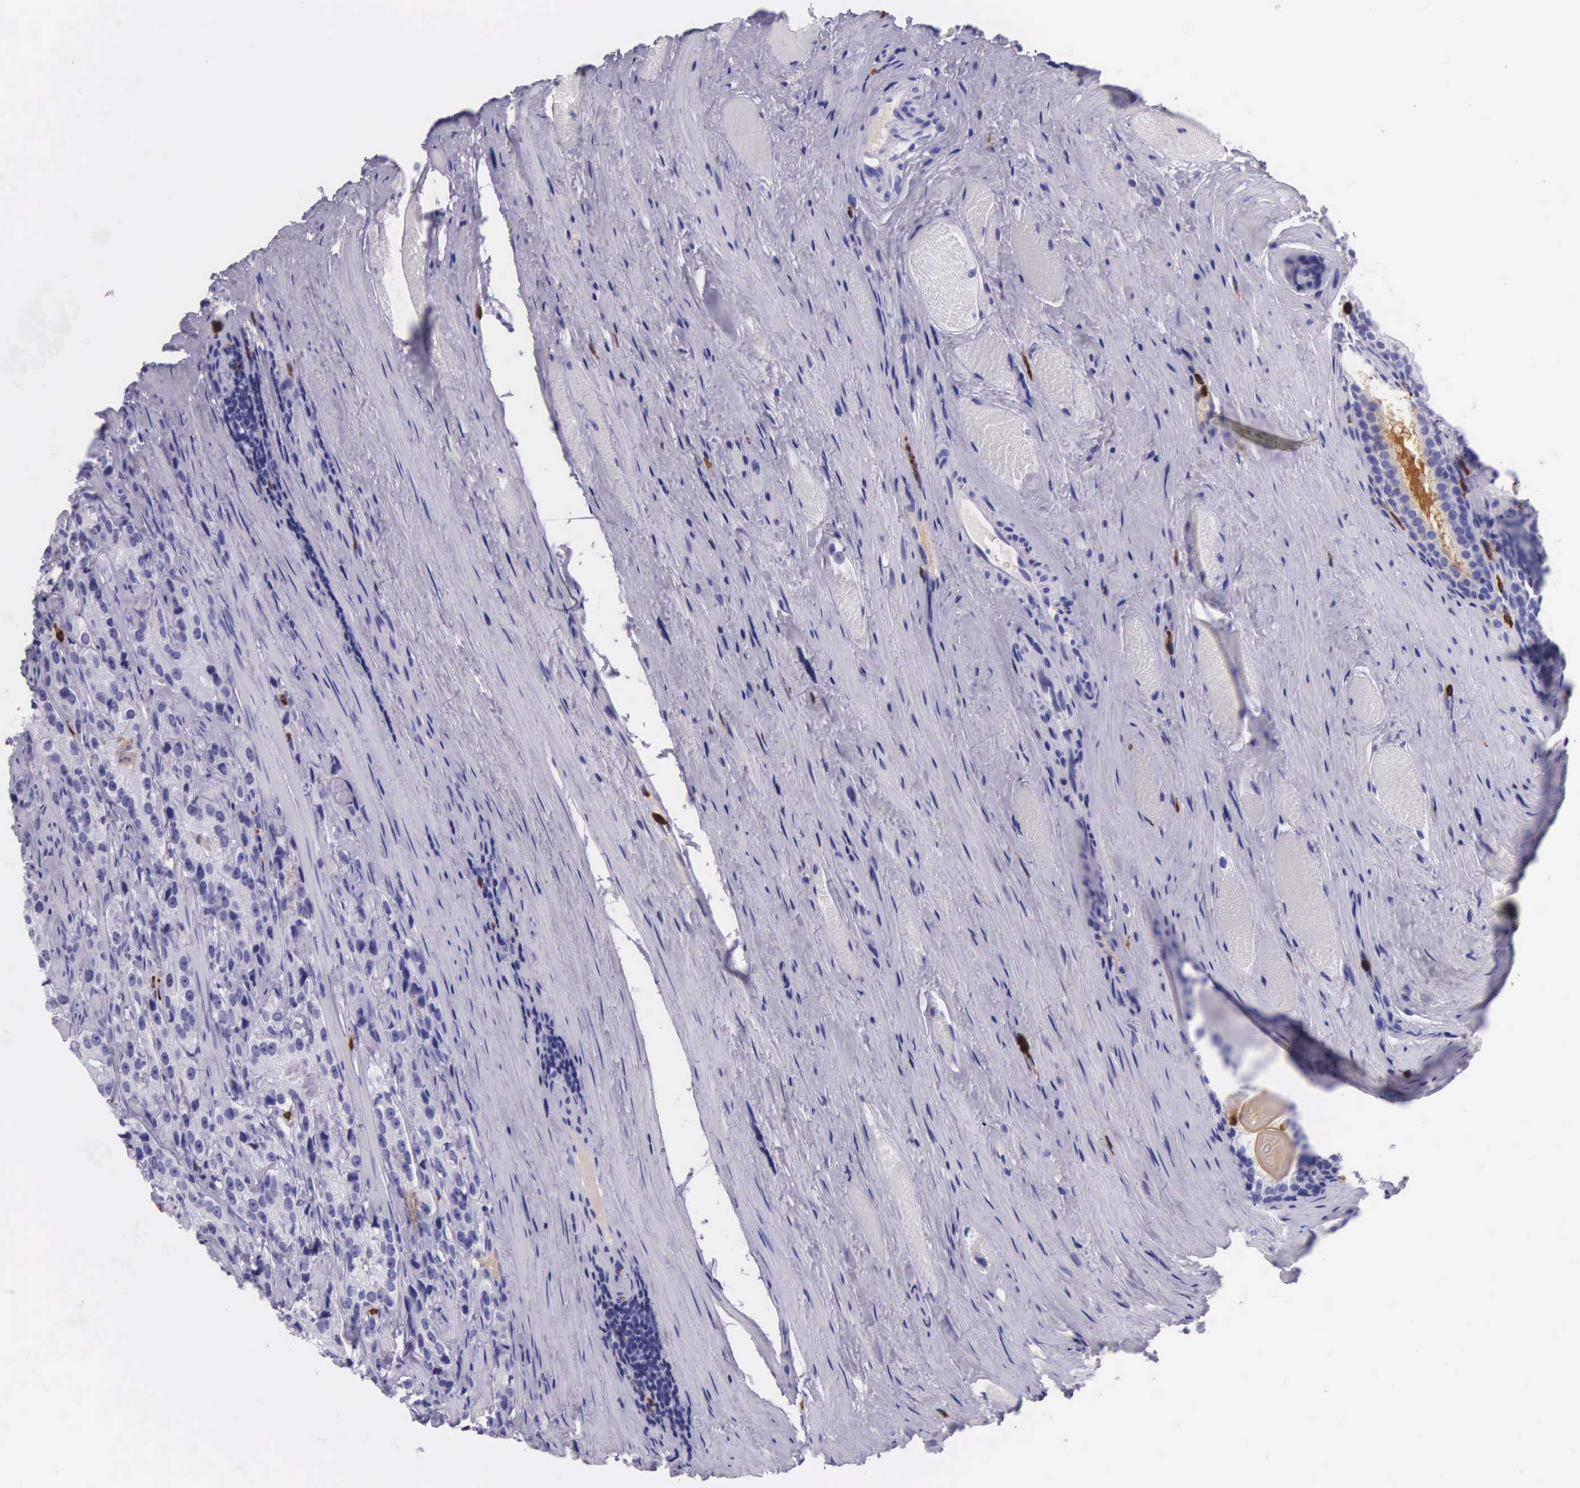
{"staining": {"intensity": "negative", "quantity": "none", "location": "none"}, "tissue": "prostate cancer", "cell_type": "Tumor cells", "image_type": "cancer", "snomed": [{"axis": "morphology", "description": "Adenocarcinoma, Medium grade"}, {"axis": "topography", "description": "Prostate"}], "caption": "Tumor cells show no significant protein expression in medium-grade adenocarcinoma (prostate).", "gene": "FCN1", "patient": {"sex": "male", "age": 72}}